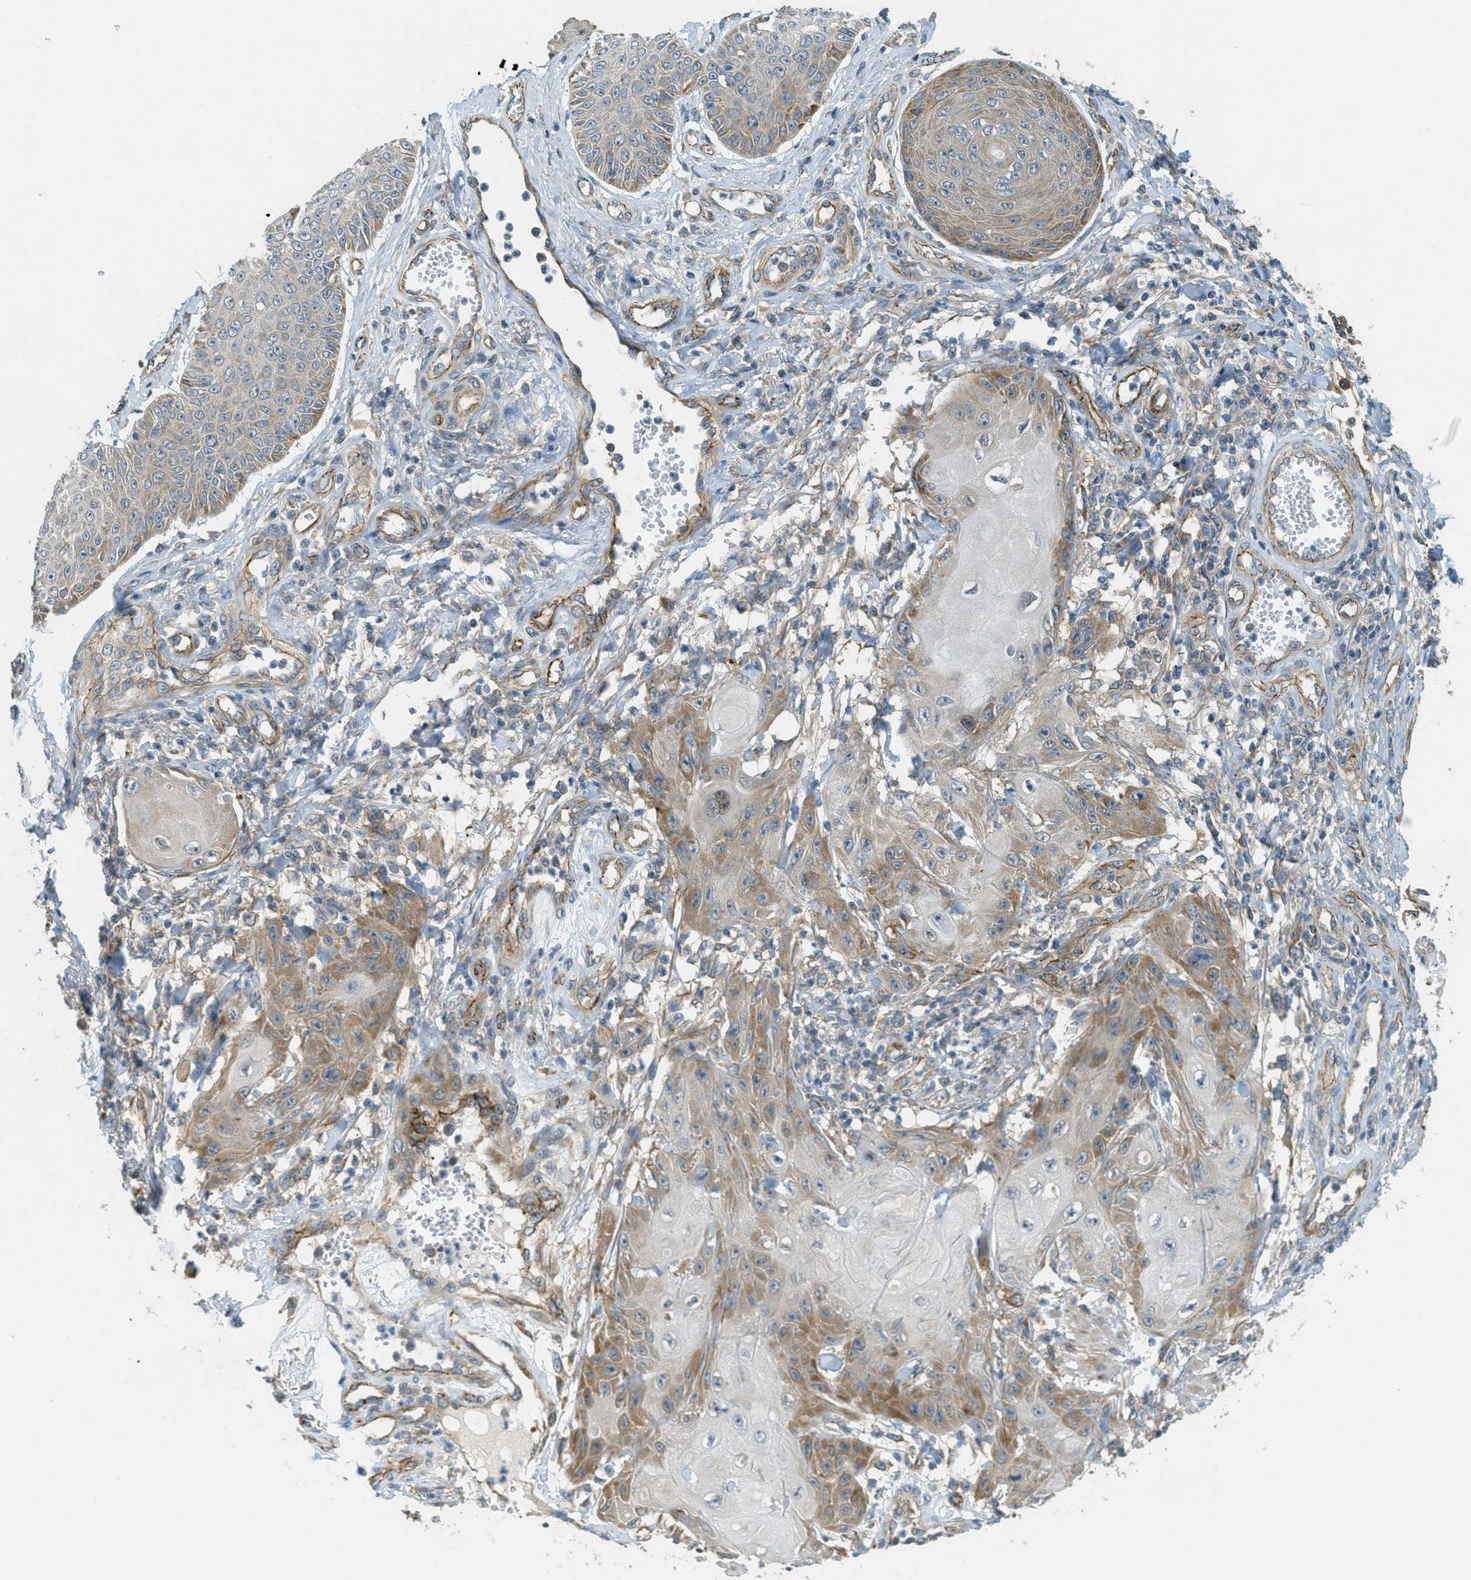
{"staining": {"intensity": "moderate", "quantity": "25%-75%", "location": "cytoplasmic/membranous"}, "tissue": "skin cancer", "cell_type": "Tumor cells", "image_type": "cancer", "snomed": [{"axis": "morphology", "description": "Squamous cell carcinoma, NOS"}, {"axis": "topography", "description": "Skin"}], "caption": "Immunohistochemistry (IHC) staining of skin cancer, which displays medium levels of moderate cytoplasmic/membranous expression in approximately 25%-75% of tumor cells indicating moderate cytoplasmic/membranous protein staining. The staining was performed using DAB (brown) for protein detection and nuclei were counterstained in hematoxylin (blue).", "gene": "JCAD", "patient": {"sex": "male", "age": 74}}